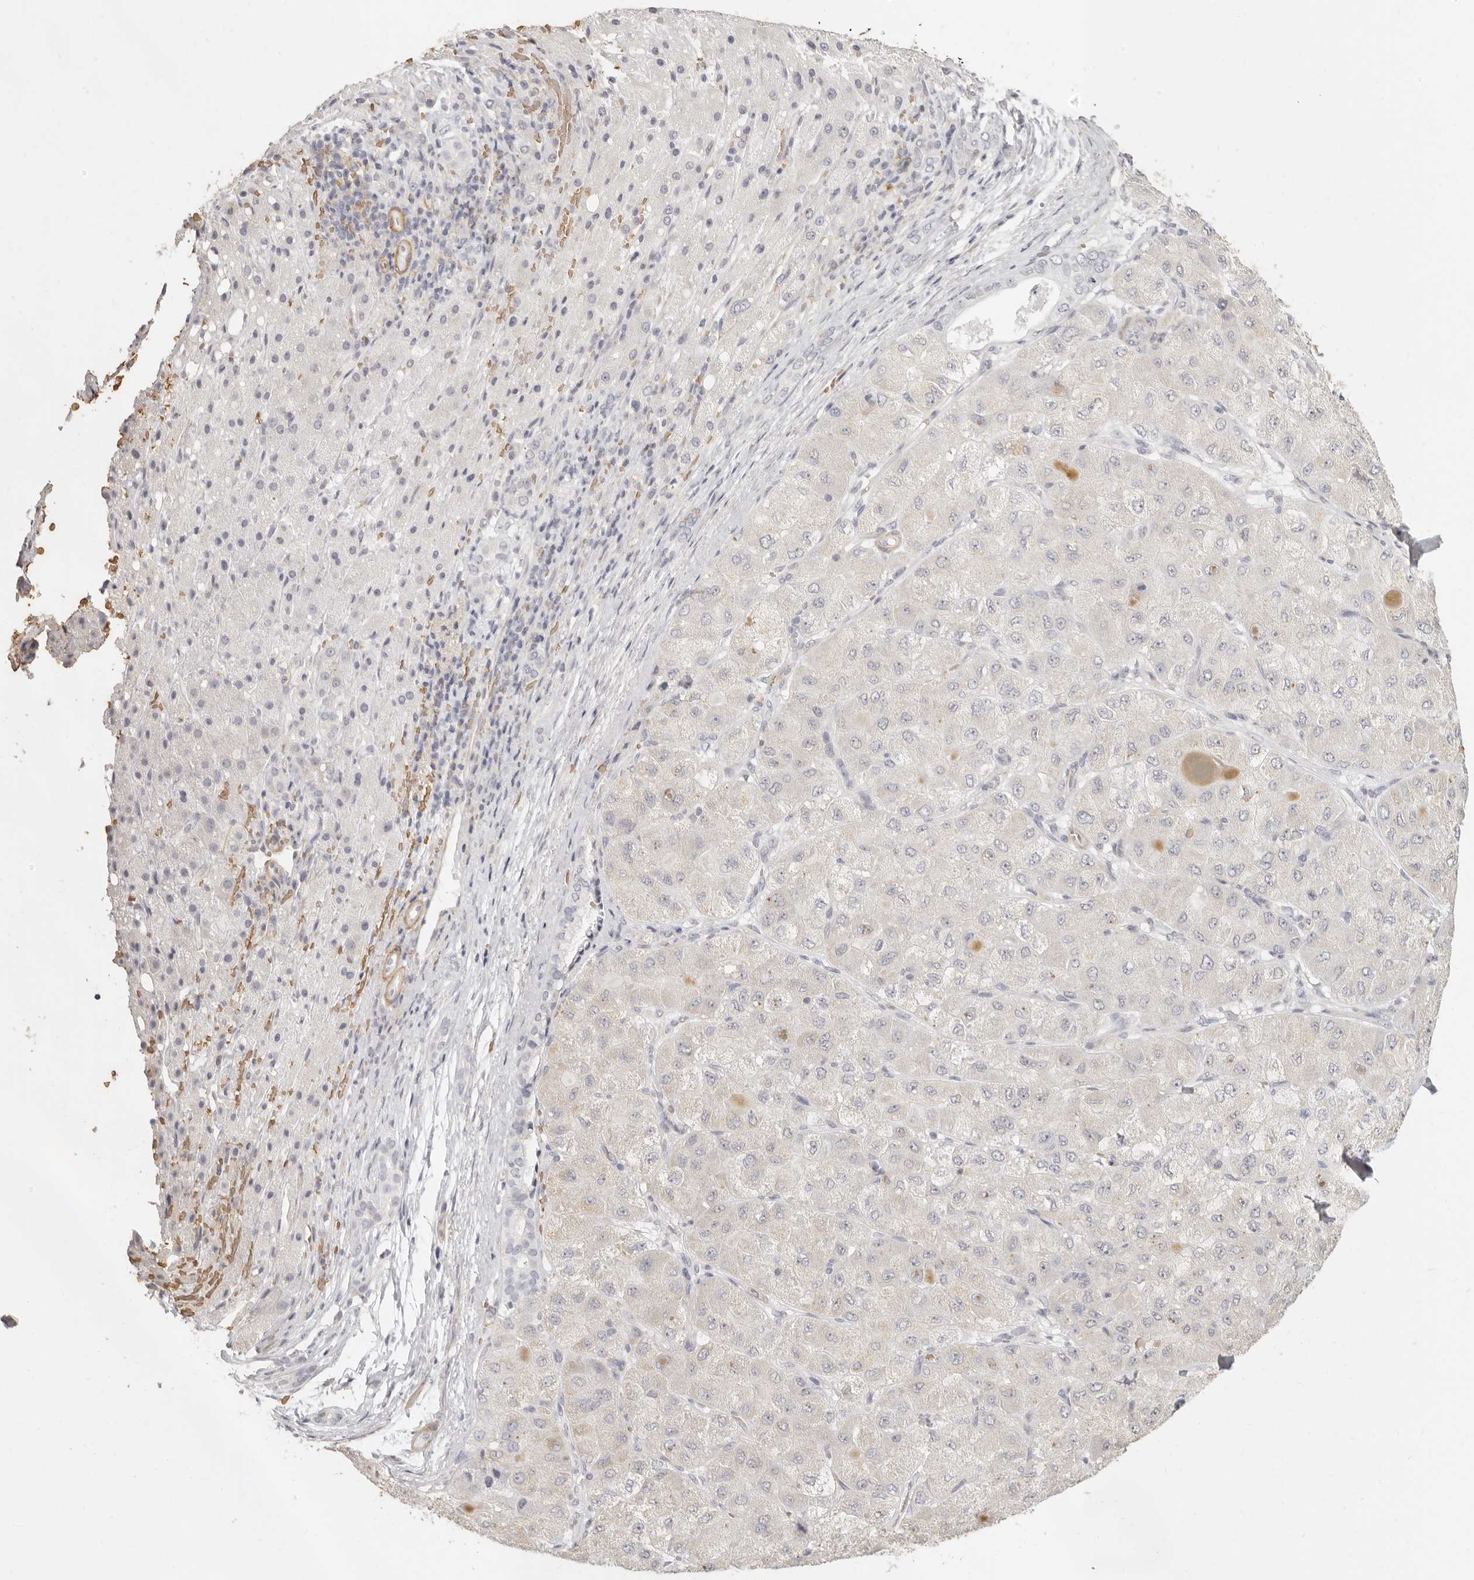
{"staining": {"intensity": "negative", "quantity": "none", "location": "none"}, "tissue": "liver cancer", "cell_type": "Tumor cells", "image_type": "cancer", "snomed": [{"axis": "morphology", "description": "Carcinoma, Hepatocellular, NOS"}, {"axis": "topography", "description": "Liver"}], "caption": "An IHC histopathology image of liver cancer is shown. There is no staining in tumor cells of liver cancer.", "gene": "NIBAN1", "patient": {"sex": "male", "age": 80}}